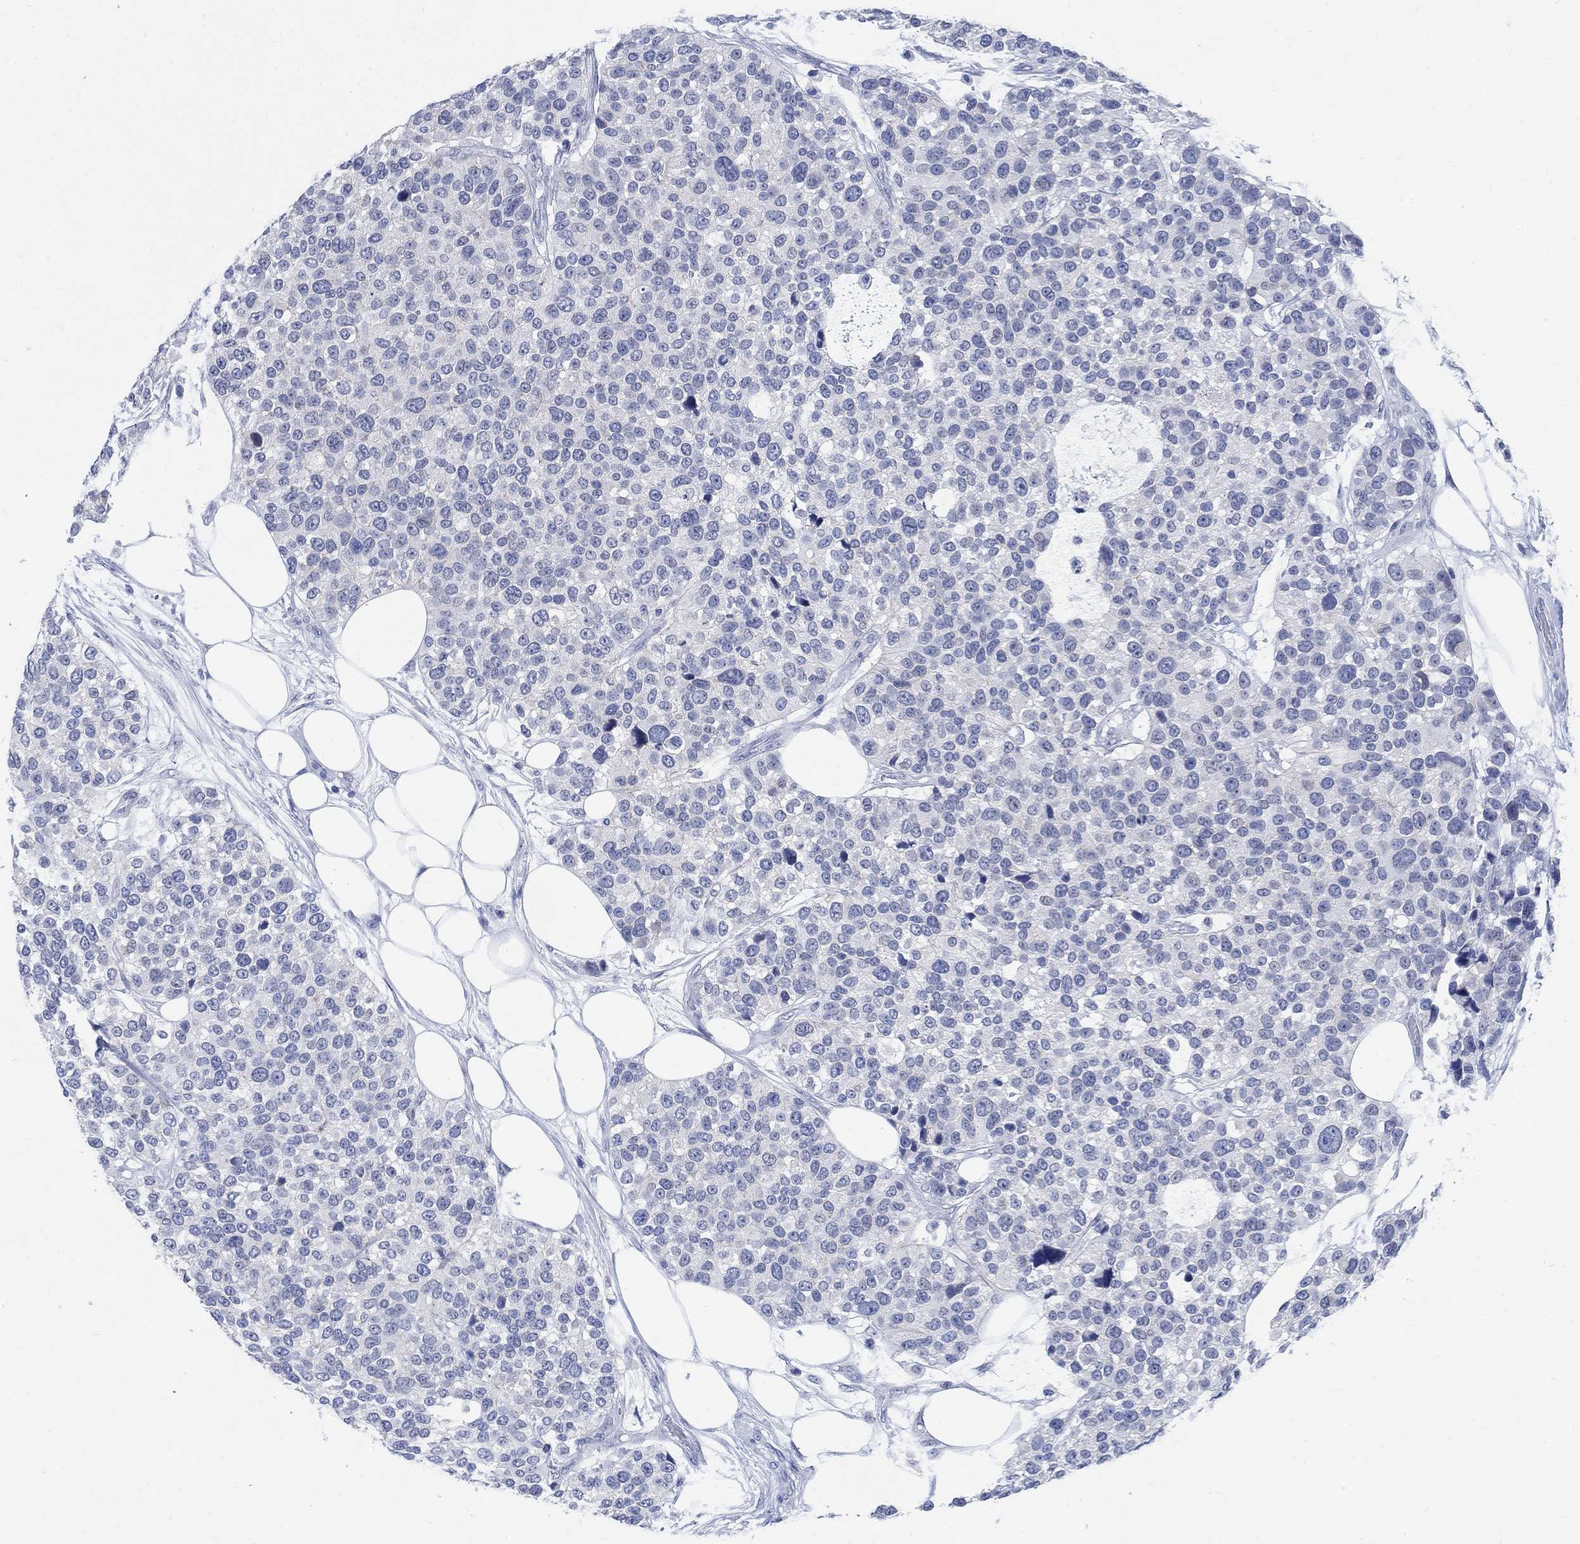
{"staining": {"intensity": "negative", "quantity": "none", "location": "none"}, "tissue": "urothelial cancer", "cell_type": "Tumor cells", "image_type": "cancer", "snomed": [{"axis": "morphology", "description": "Urothelial carcinoma, High grade"}, {"axis": "topography", "description": "Urinary bladder"}], "caption": "This image is of urothelial cancer stained with immunohistochemistry to label a protein in brown with the nuclei are counter-stained blue. There is no positivity in tumor cells.", "gene": "CAMK2N1", "patient": {"sex": "male", "age": 77}}